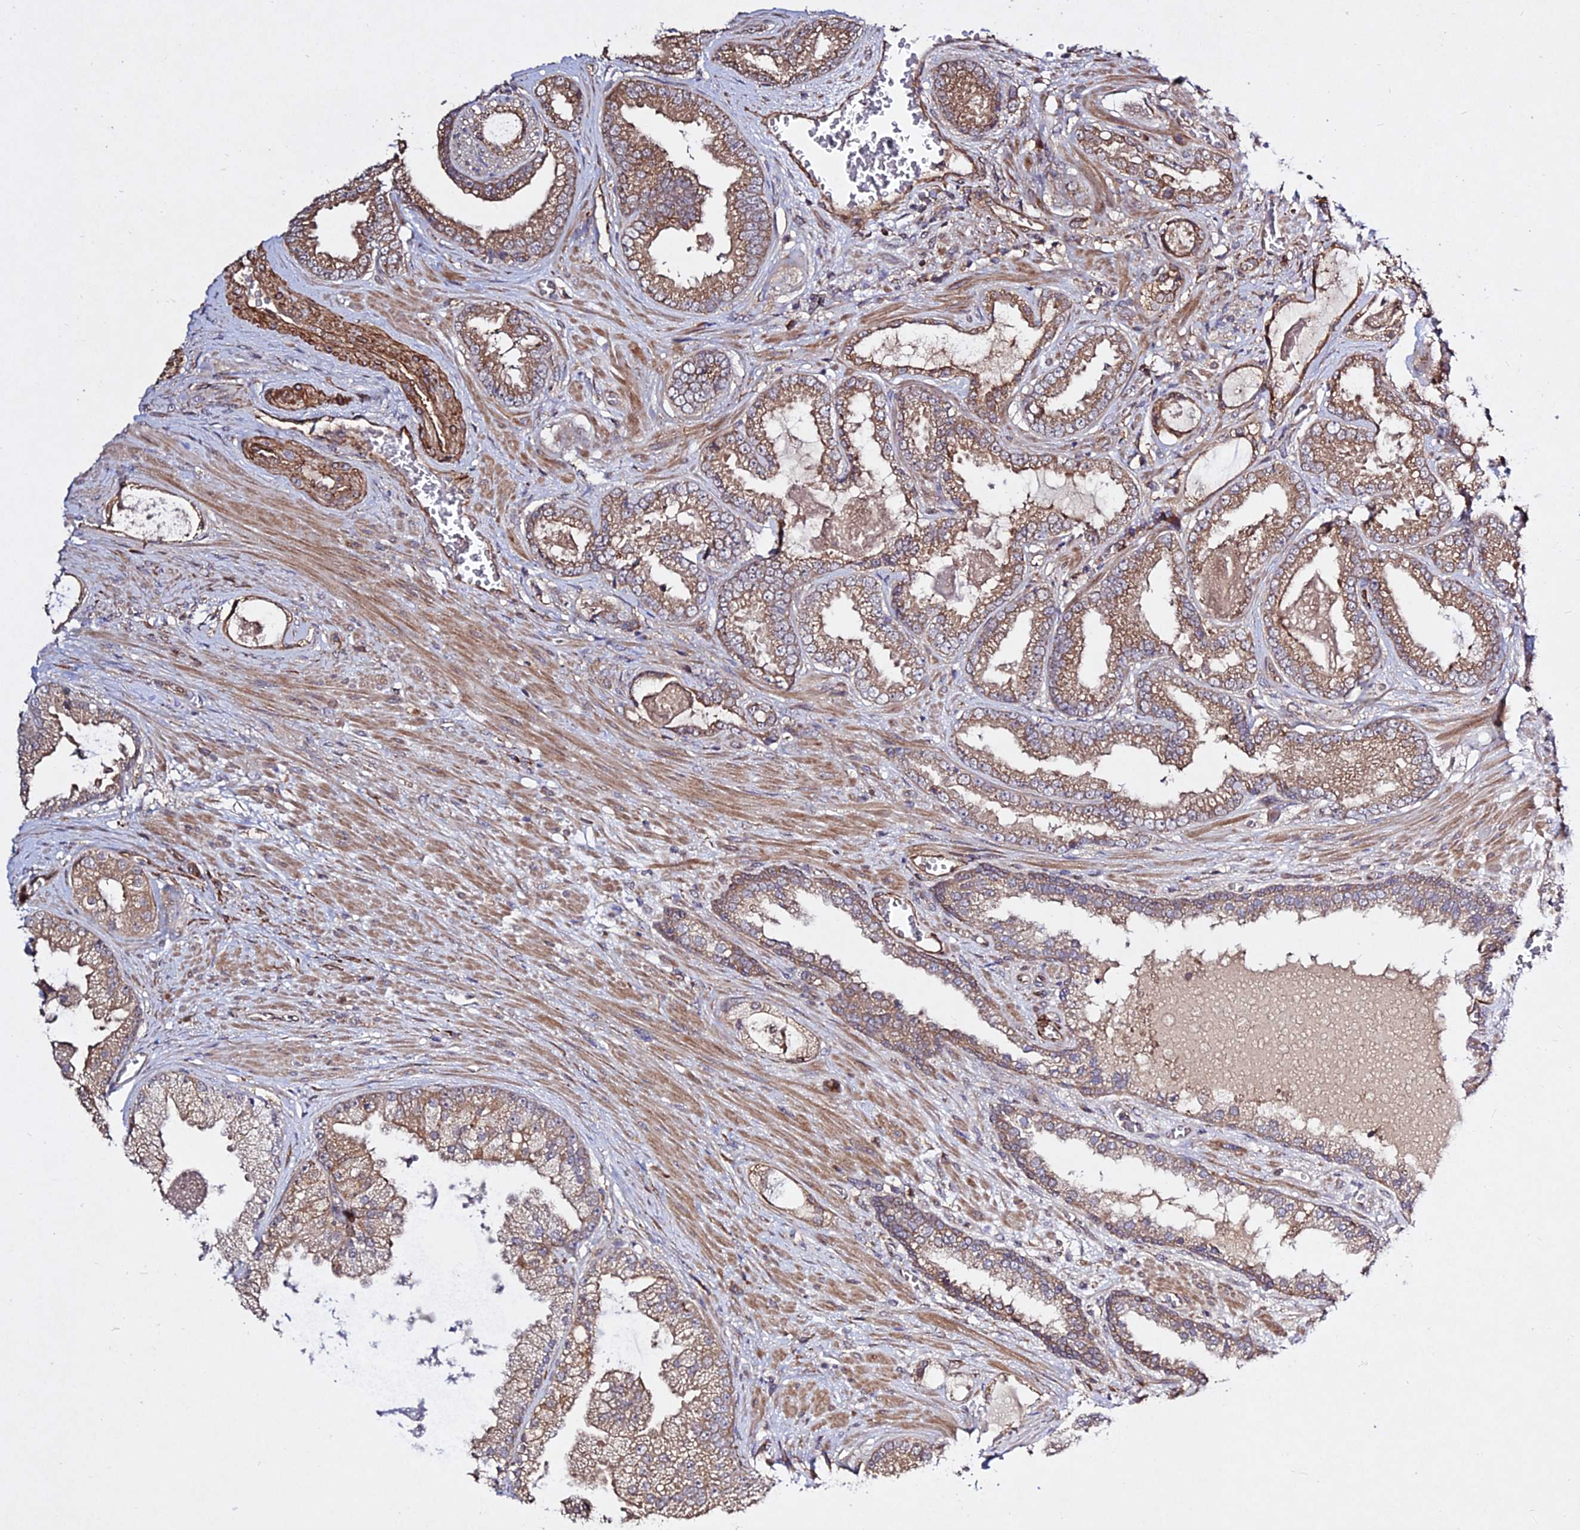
{"staining": {"intensity": "moderate", "quantity": "25%-75%", "location": "cytoplasmic/membranous"}, "tissue": "prostate cancer", "cell_type": "Tumor cells", "image_type": "cancer", "snomed": [{"axis": "morphology", "description": "Adenocarcinoma, Low grade"}, {"axis": "topography", "description": "Prostate"}], "caption": "Adenocarcinoma (low-grade) (prostate) stained for a protein (brown) reveals moderate cytoplasmic/membranous positive positivity in about 25%-75% of tumor cells.", "gene": "GRTP1", "patient": {"sex": "male", "age": 57}}